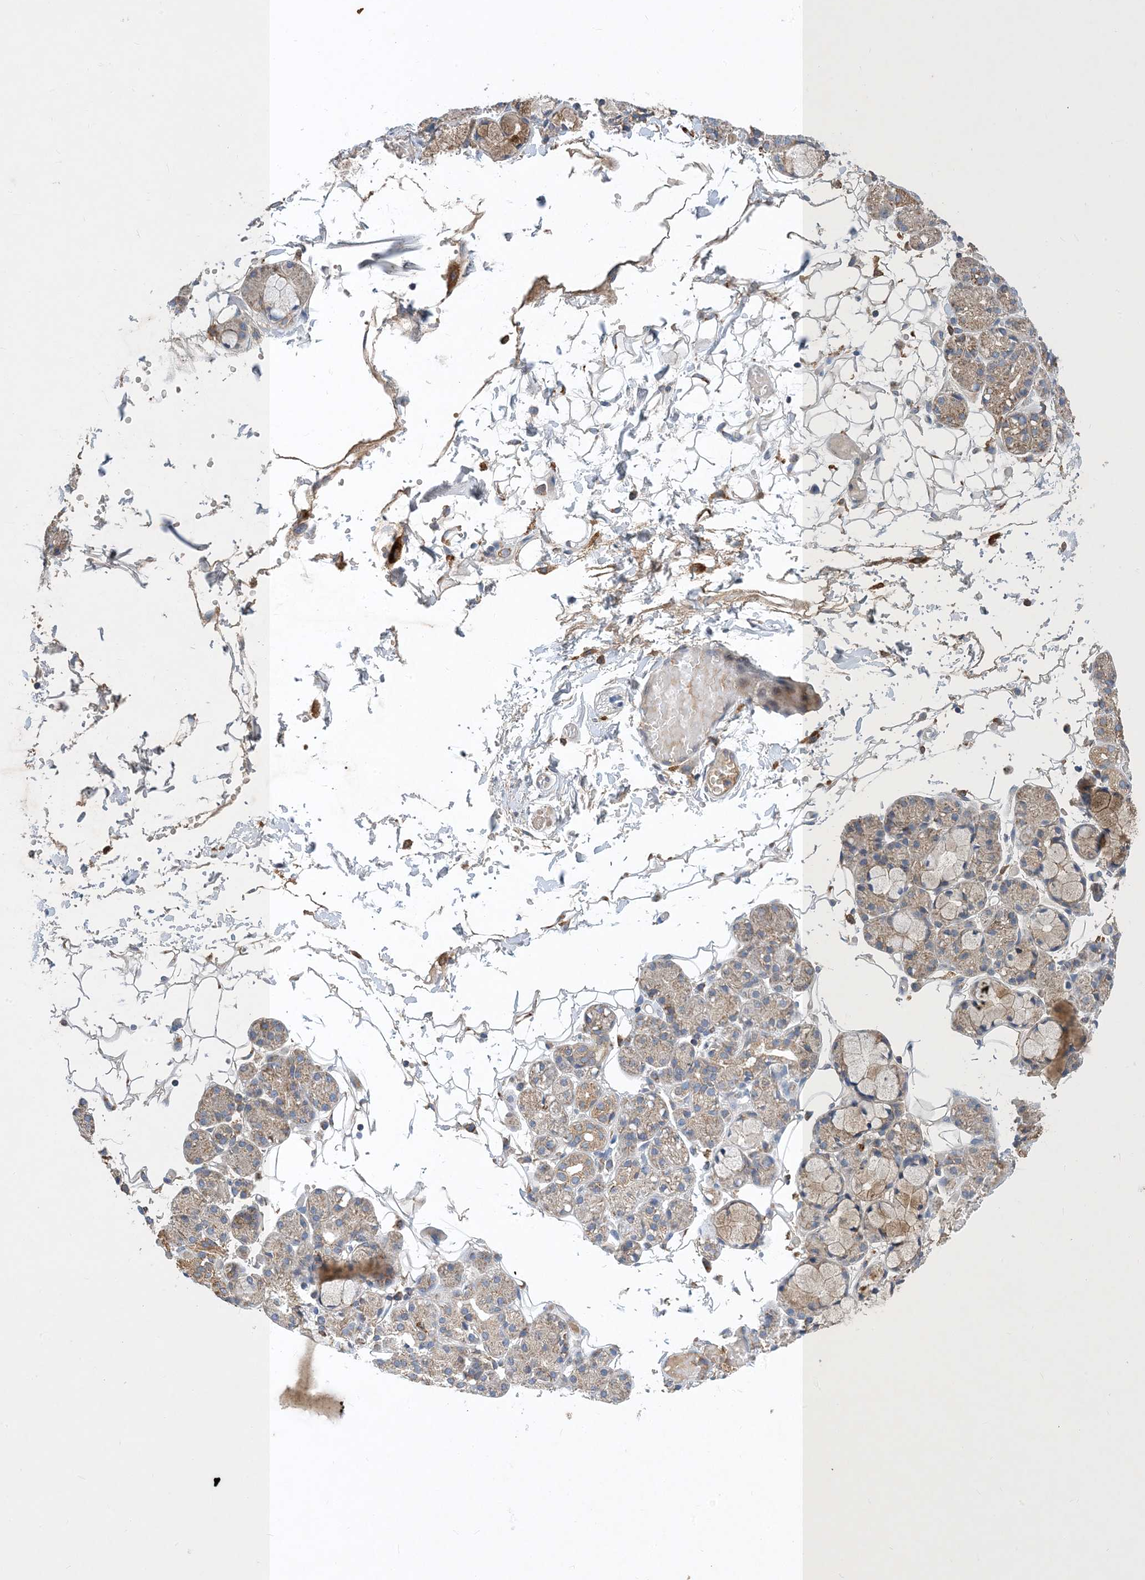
{"staining": {"intensity": "weak", "quantity": "25%-75%", "location": "cytoplasmic/membranous"}, "tissue": "salivary gland", "cell_type": "Glandular cells", "image_type": "normal", "snomed": [{"axis": "morphology", "description": "Normal tissue, NOS"}, {"axis": "topography", "description": "Salivary gland"}], "caption": "Protein expression analysis of benign salivary gland demonstrates weak cytoplasmic/membranous staining in about 25%-75% of glandular cells.", "gene": "STK19", "patient": {"sex": "male", "age": 63}}